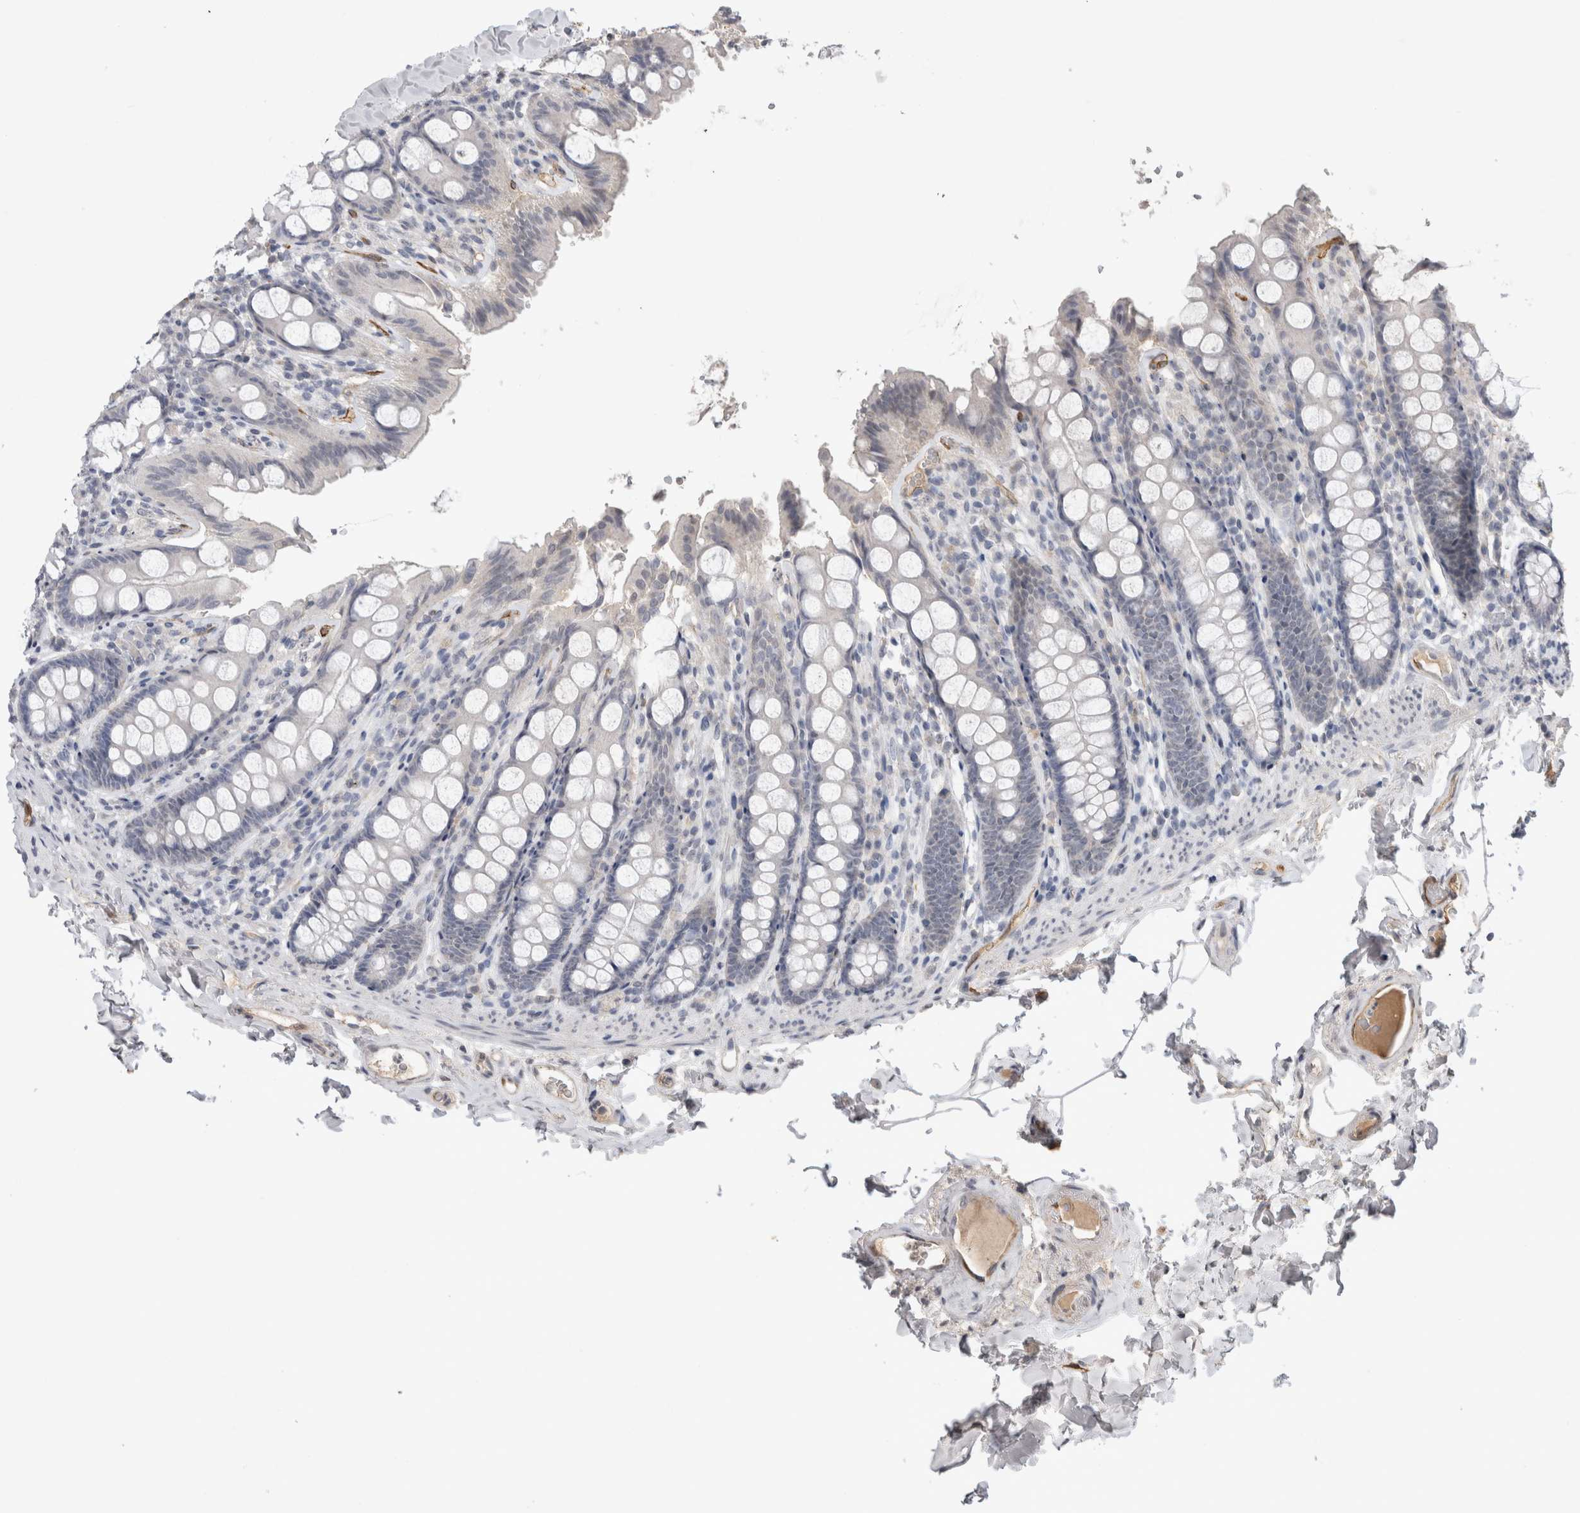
{"staining": {"intensity": "moderate", "quantity": ">75%", "location": "cytoplasmic/membranous"}, "tissue": "colon", "cell_type": "Endothelial cells", "image_type": "normal", "snomed": [{"axis": "morphology", "description": "Normal tissue, NOS"}, {"axis": "topography", "description": "Colon"}, {"axis": "topography", "description": "Peripheral nerve tissue"}], "caption": "Immunohistochemistry (IHC) of normal human colon displays medium levels of moderate cytoplasmic/membranous expression in approximately >75% of endothelial cells. The staining is performed using DAB brown chromogen to label protein expression. The nuclei are counter-stained blue using hematoxylin.", "gene": "CDH13", "patient": {"sex": "female", "age": 61}}